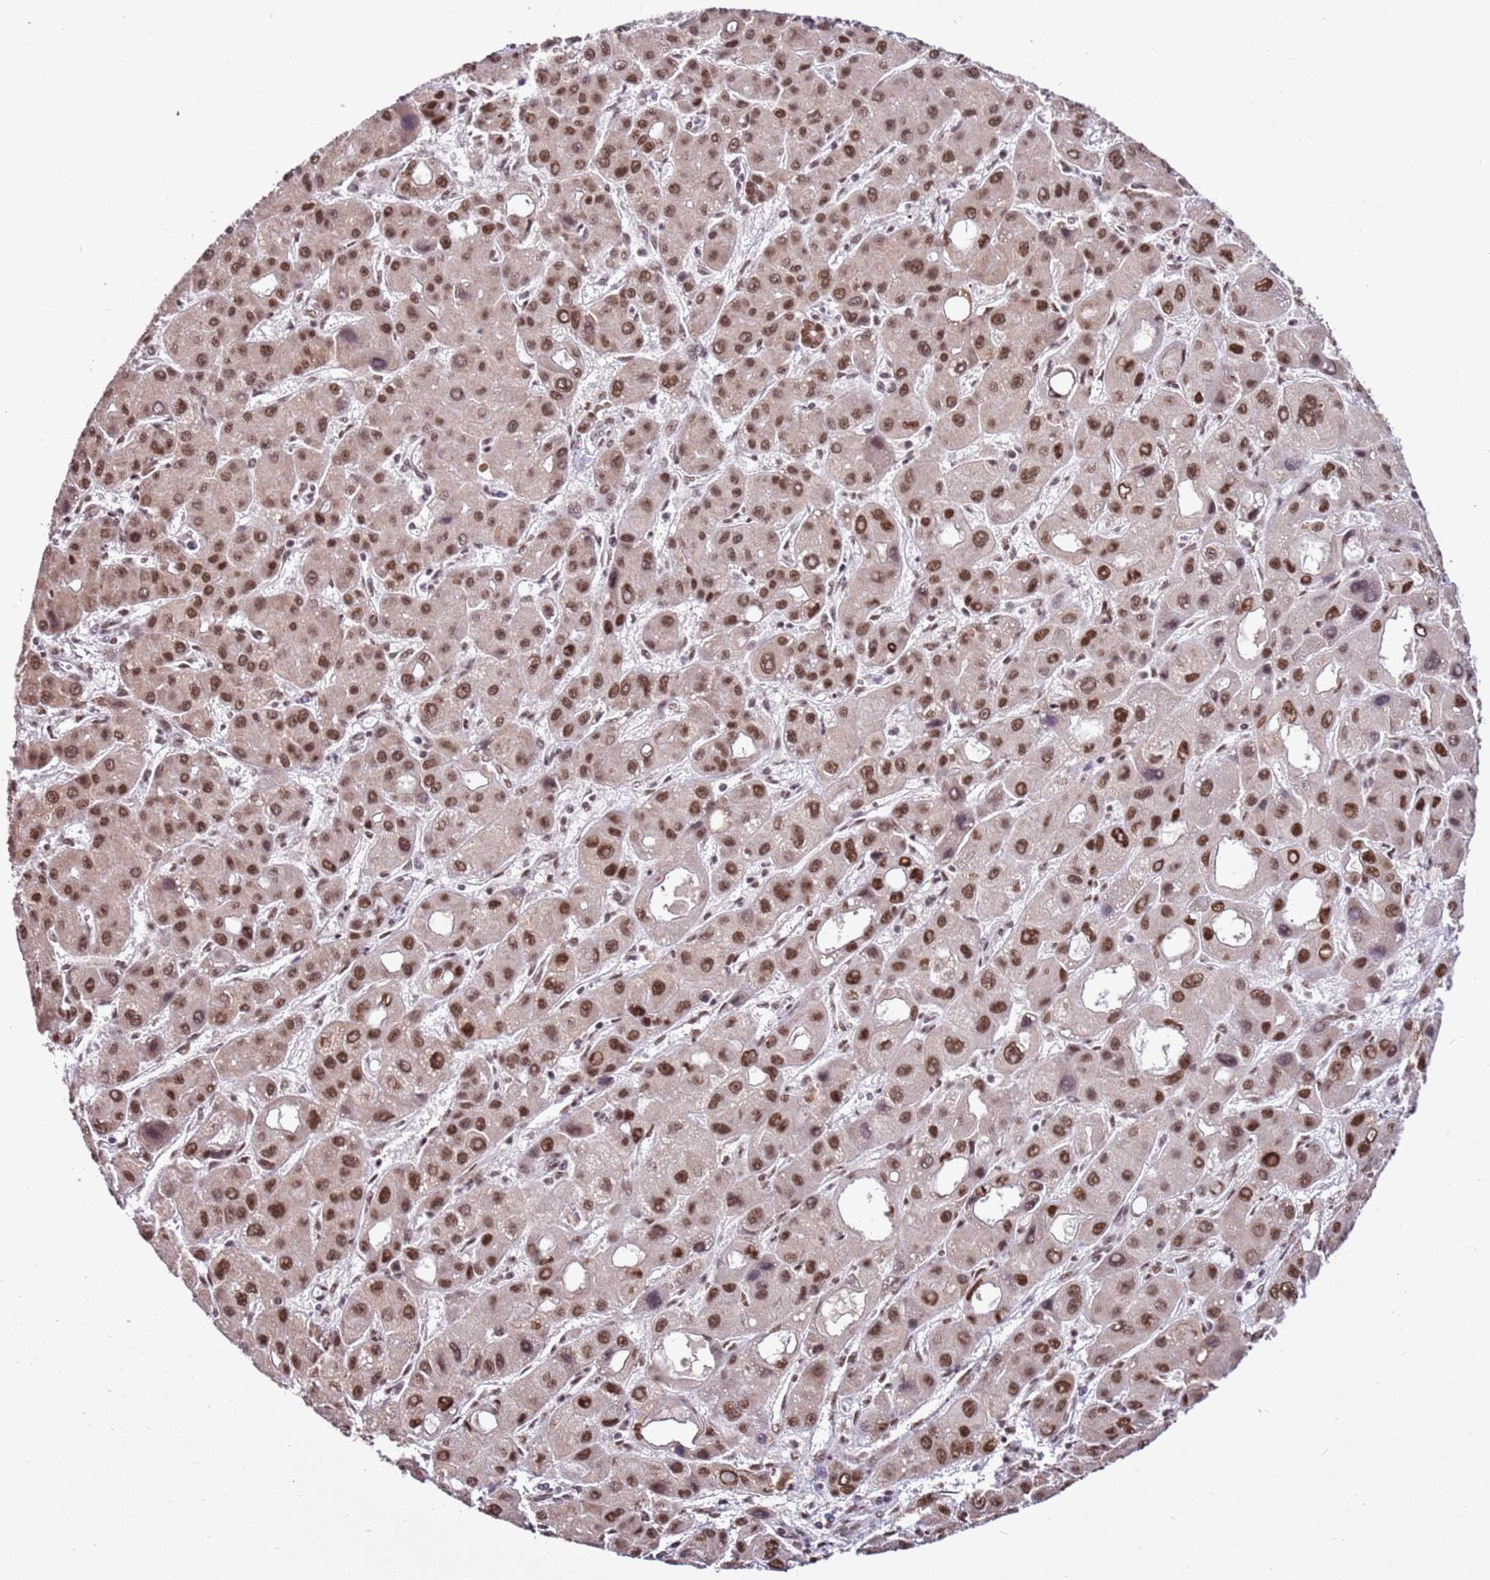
{"staining": {"intensity": "moderate", "quantity": ">75%", "location": "nuclear"}, "tissue": "liver cancer", "cell_type": "Tumor cells", "image_type": "cancer", "snomed": [{"axis": "morphology", "description": "Carcinoma, Hepatocellular, NOS"}, {"axis": "topography", "description": "Liver"}], "caption": "Liver hepatocellular carcinoma stained with DAB (3,3'-diaminobenzidine) immunohistochemistry (IHC) exhibits medium levels of moderate nuclear expression in approximately >75% of tumor cells. (DAB (3,3'-diaminobenzidine) IHC, brown staining for protein, blue staining for nuclei).", "gene": "AKAP8L", "patient": {"sex": "male", "age": 55}}